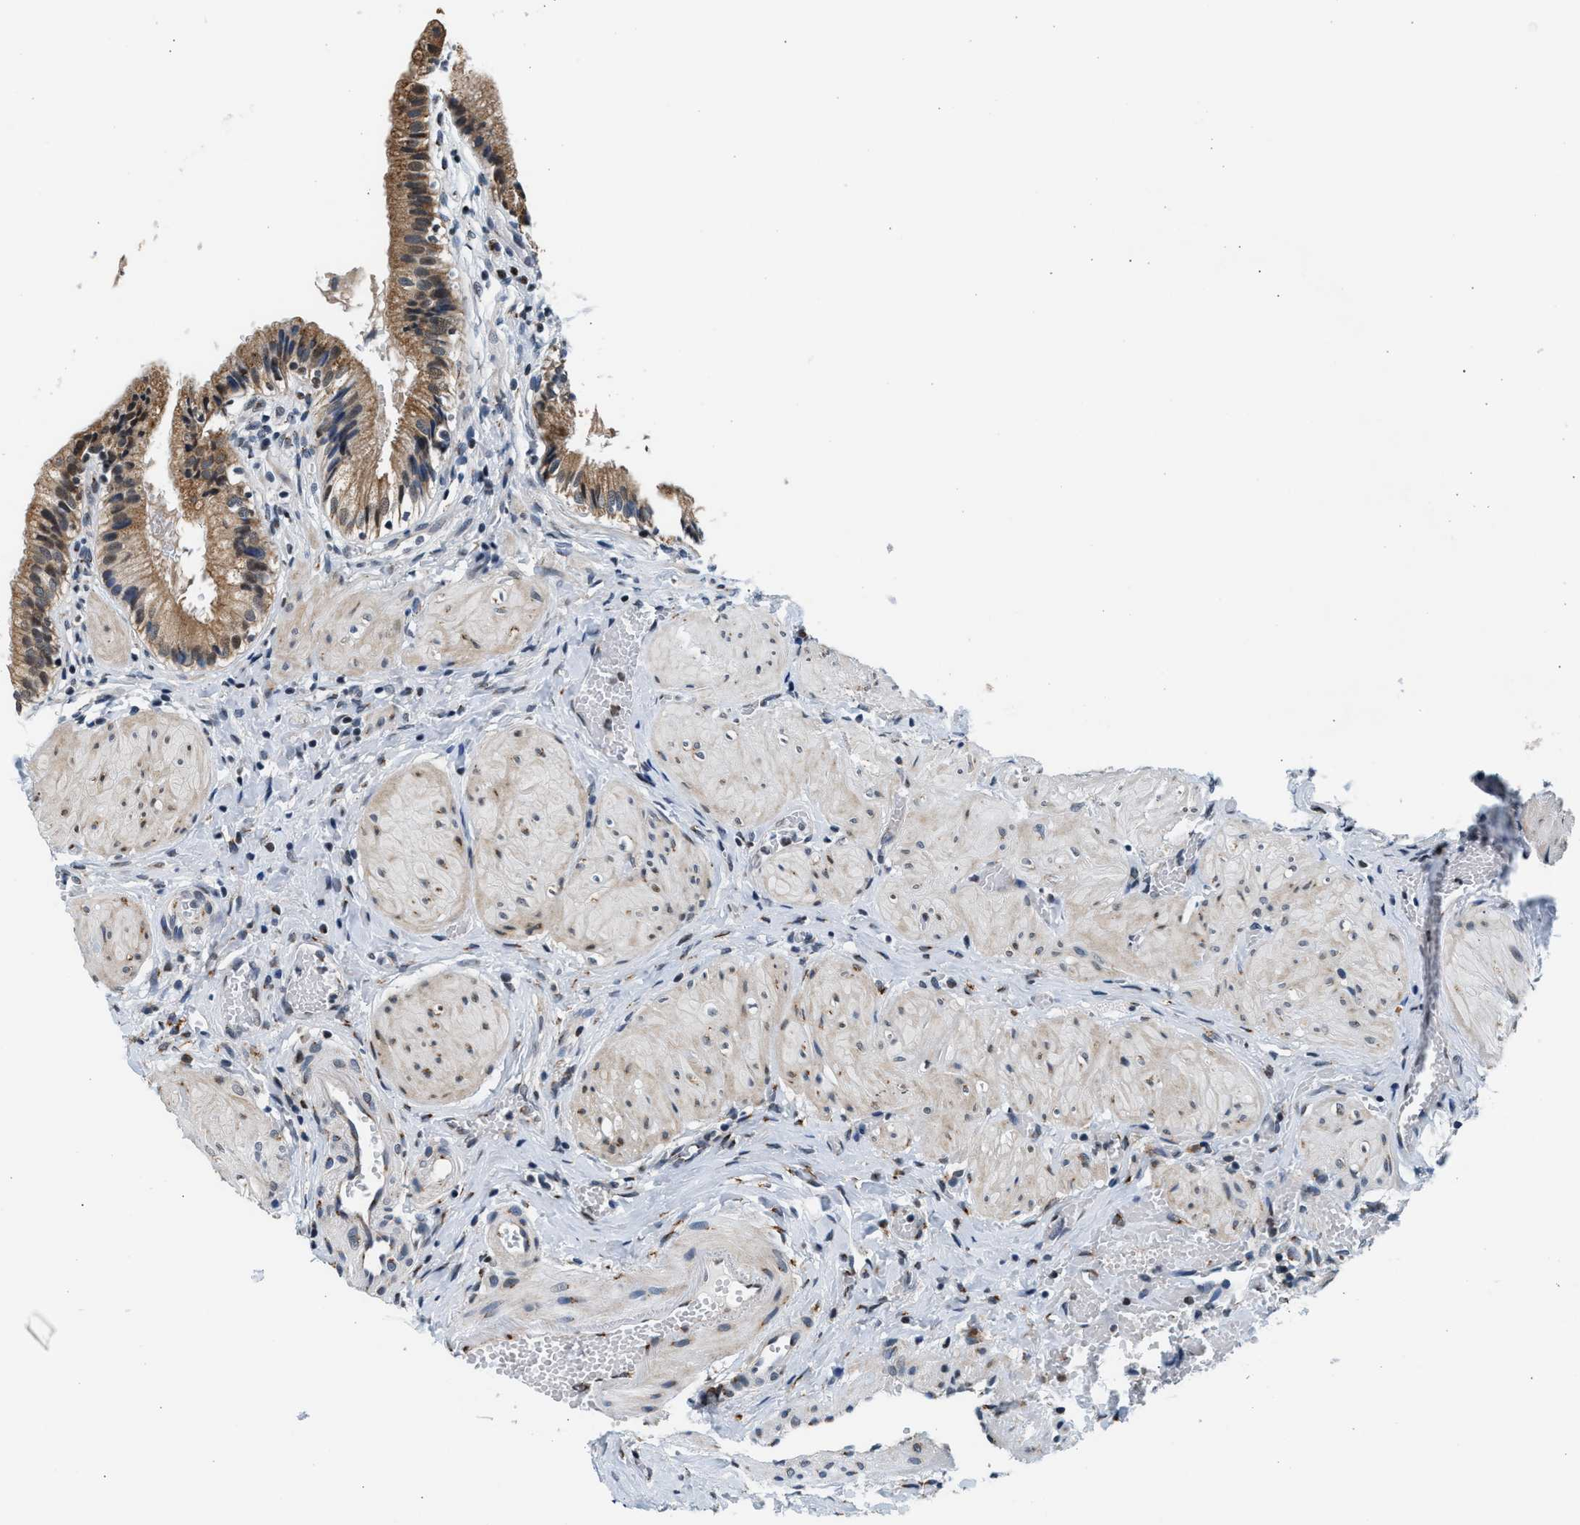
{"staining": {"intensity": "moderate", "quantity": ">75%", "location": "cytoplasmic/membranous"}, "tissue": "gallbladder", "cell_type": "Glandular cells", "image_type": "normal", "snomed": [{"axis": "morphology", "description": "Normal tissue, NOS"}, {"axis": "topography", "description": "Gallbladder"}], "caption": "Immunohistochemistry (IHC) of unremarkable gallbladder shows medium levels of moderate cytoplasmic/membranous staining in about >75% of glandular cells. (Brightfield microscopy of DAB IHC at high magnification).", "gene": "KCNMB2", "patient": {"sex": "male", "age": 65}}